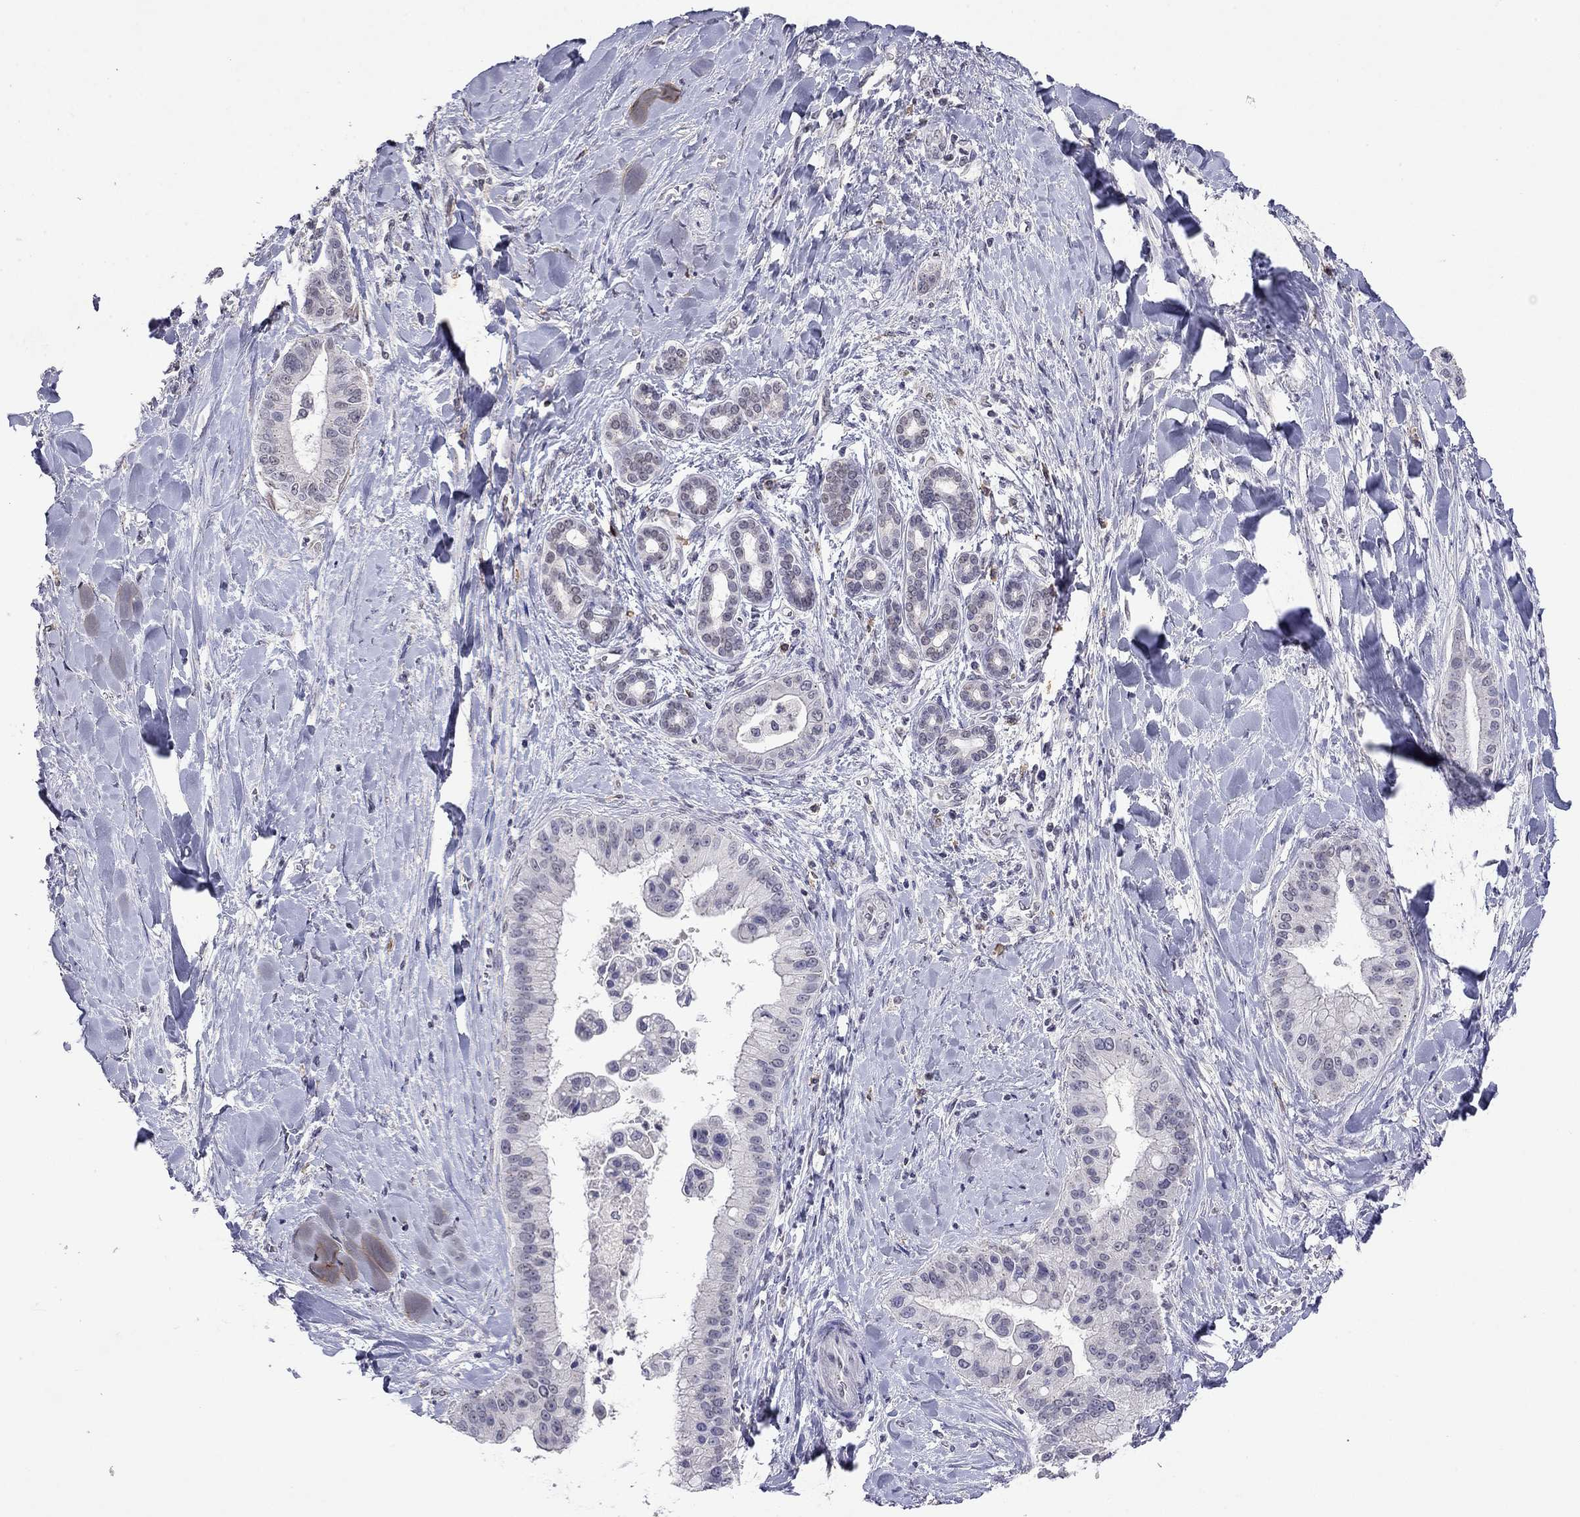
{"staining": {"intensity": "negative", "quantity": "none", "location": "none"}, "tissue": "liver cancer", "cell_type": "Tumor cells", "image_type": "cancer", "snomed": [{"axis": "morphology", "description": "Cholangiocarcinoma"}, {"axis": "topography", "description": "Liver"}], "caption": "Image shows no protein expression in tumor cells of liver cholangiocarcinoma tissue.", "gene": "WNK3", "patient": {"sex": "female", "age": 54}}